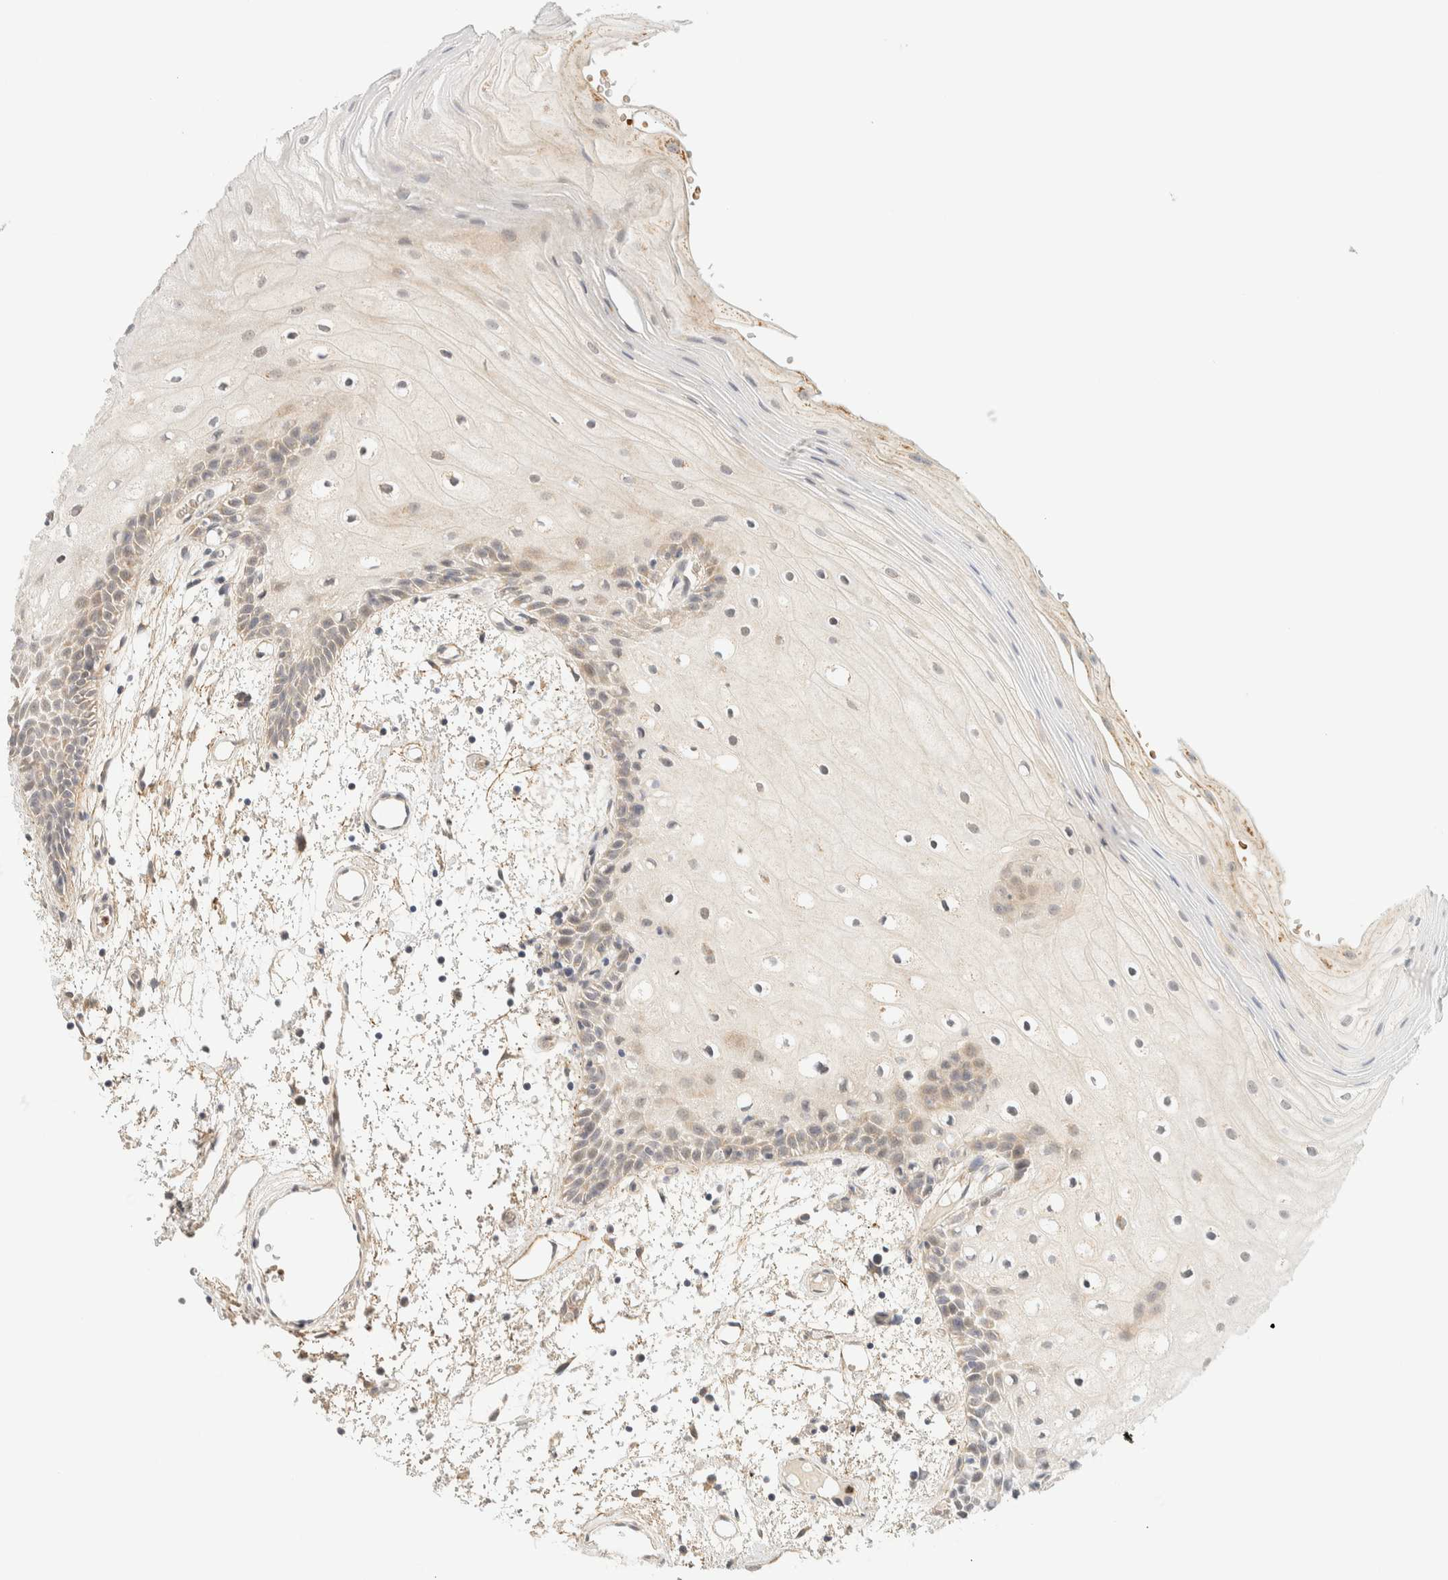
{"staining": {"intensity": "weak", "quantity": "25%-75%", "location": "cytoplasmic/membranous"}, "tissue": "oral mucosa", "cell_type": "Squamous epithelial cells", "image_type": "normal", "snomed": [{"axis": "morphology", "description": "Normal tissue, NOS"}, {"axis": "topography", "description": "Oral tissue"}], "caption": "High-magnification brightfield microscopy of unremarkable oral mucosa stained with DAB (brown) and counterstained with hematoxylin (blue). squamous epithelial cells exhibit weak cytoplasmic/membranous expression is seen in about25%-75% of cells.", "gene": "TNK1", "patient": {"sex": "male", "age": 52}}